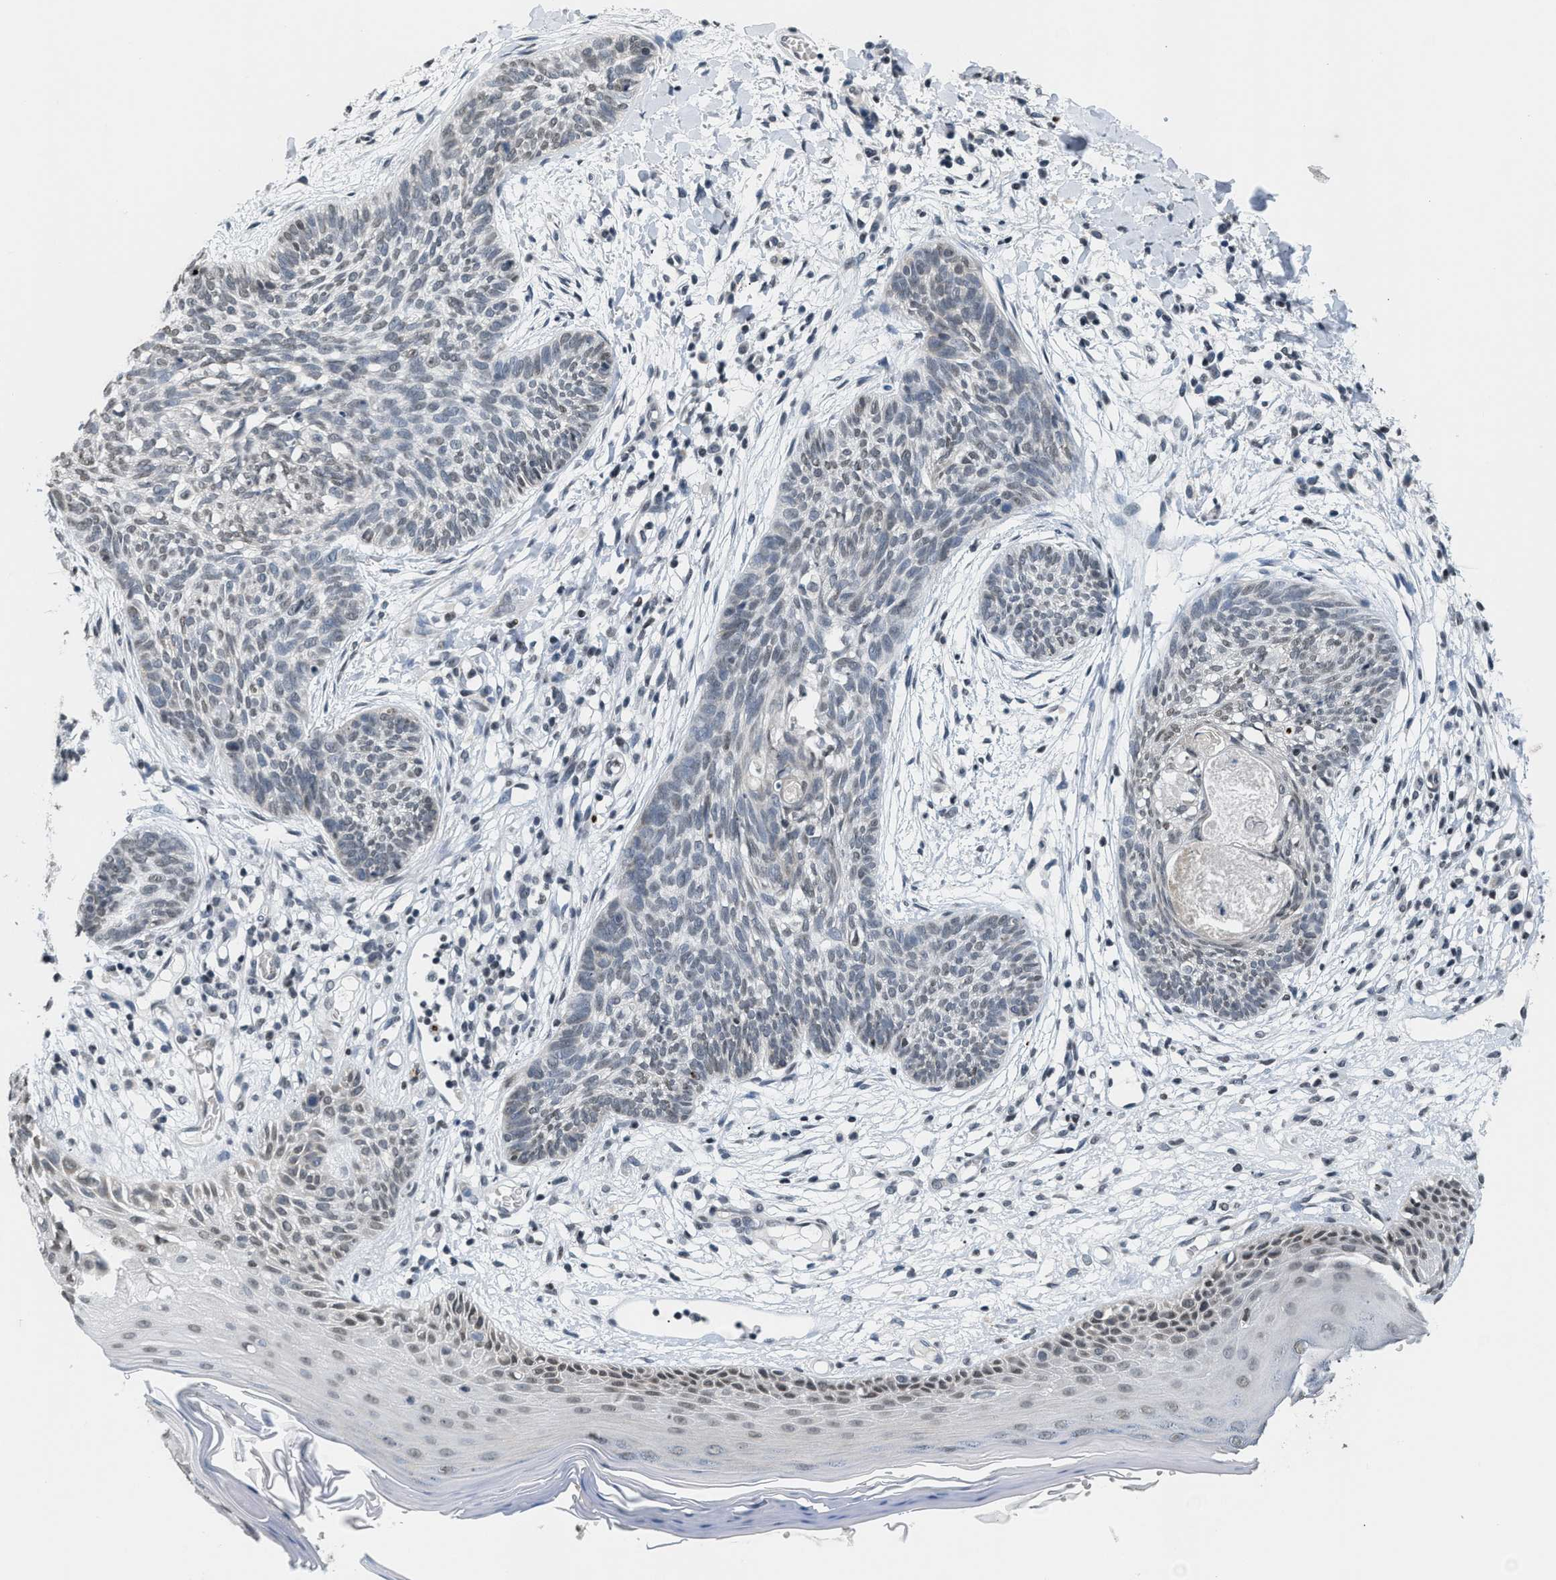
{"staining": {"intensity": "weak", "quantity": "<25%", "location": "nuclear"}, "tissue": "skin cancer", "cell_type": "Tumor cells", "image_type": "cancer", "snomed": [{"axis": "morphology", "description": "Basal cell carcinoma"}, {"axis": "topography", "description": "Skin"}], "caption": "Immunohistochemistry (IHC) image of human basal cell carcinoma (skin) stained for a protein (brown), which demonstrates no expression in tumor cells. Nuclei are stained in blue.", "gene": "RAF1", "patient": {"sex": "female", "age": 59}}